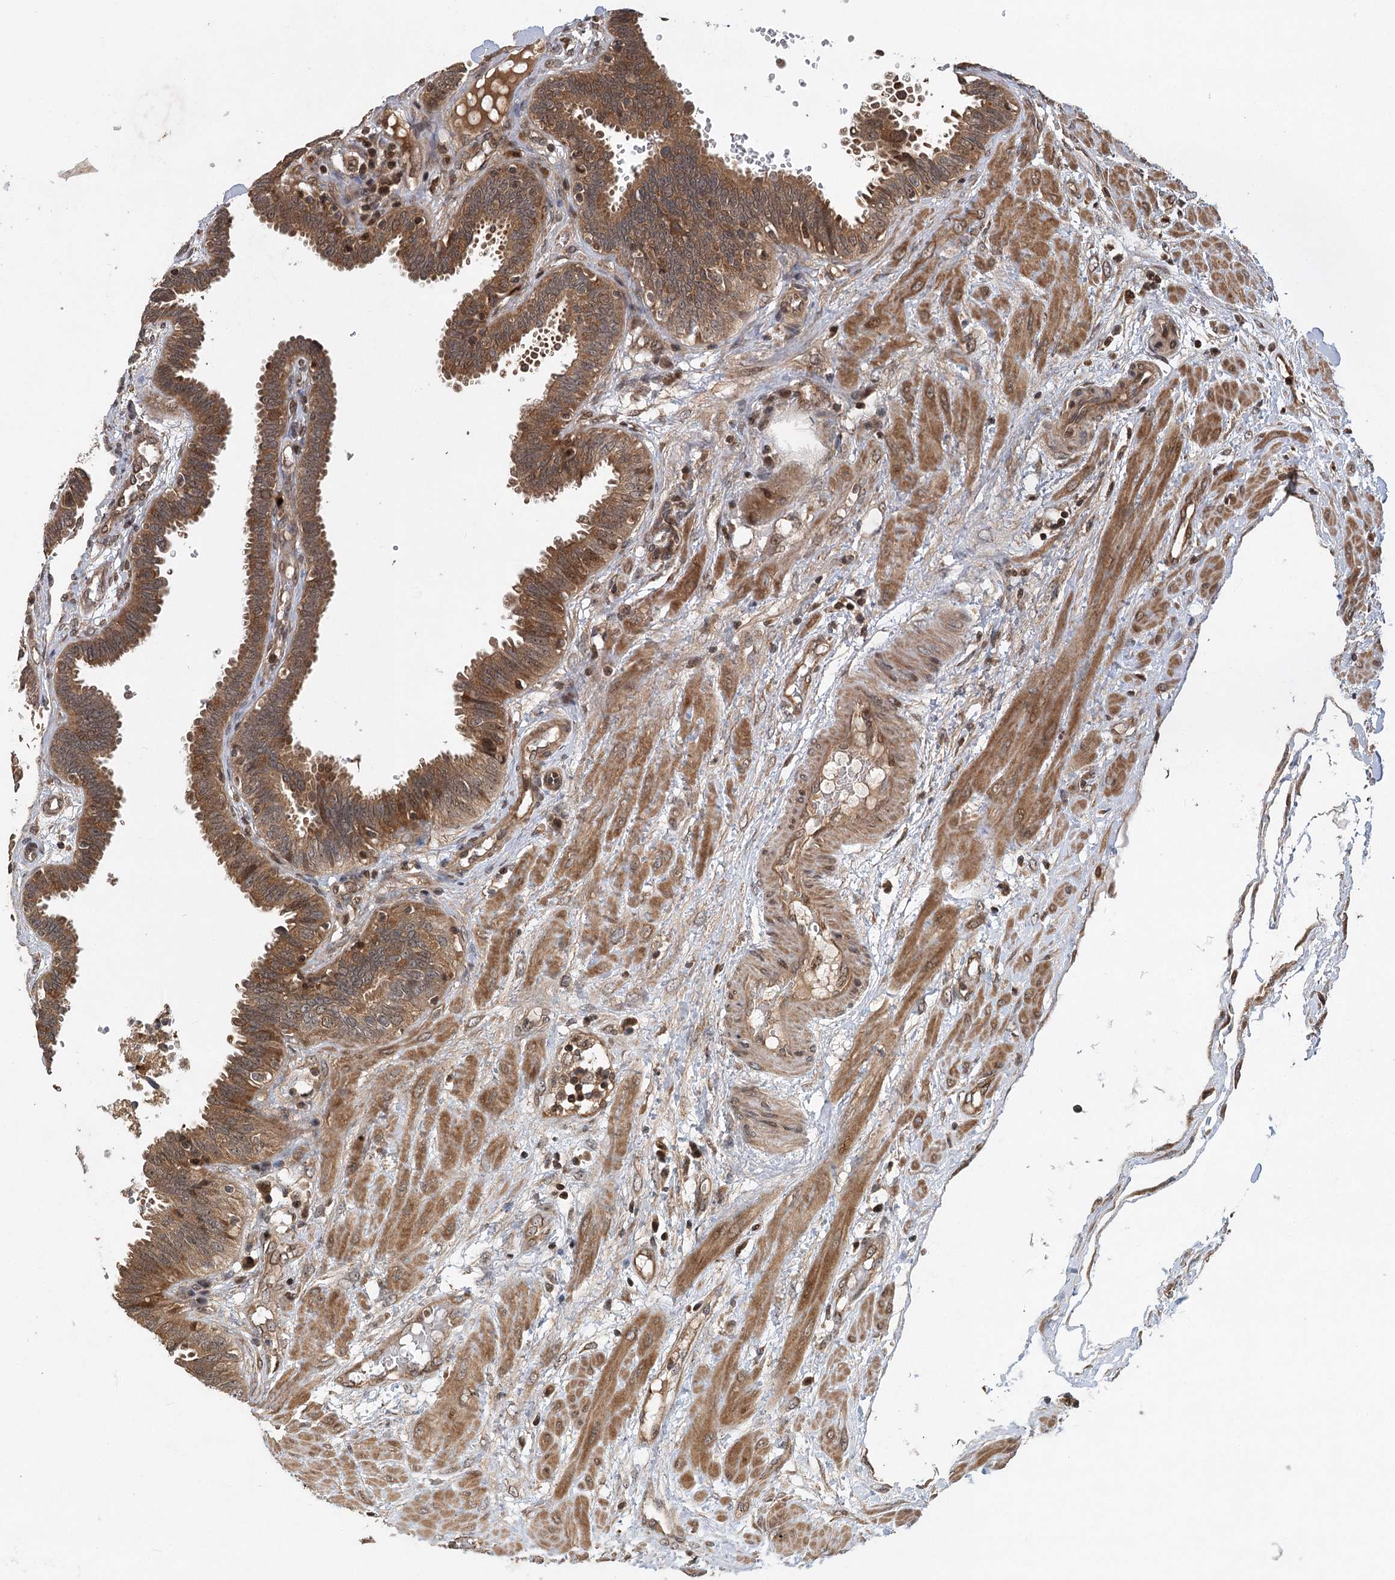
{"staining": {"intensity": "moderate", "quantity": ">75%", "location": "cytoplasmic/membranous"}, "tissue": "fallopian tube", "cell_type": "Glandular cells", "image_type": "normal", "snomed": [{"axis": "morphology", "description": "Normal tissue, NOS"}, {"axis": "topography", "description": "Fallopian tube"}], "caption": "Fallopian tube stained with DAB (3,3'-diaminobenzidine) IHC exhibits medium levels of moderate cytoplasmic/membranous positivity in approximately >75% of glandular cells.", "gene": "INSIG2", "patient": {"sex": "female", "age": 32}}